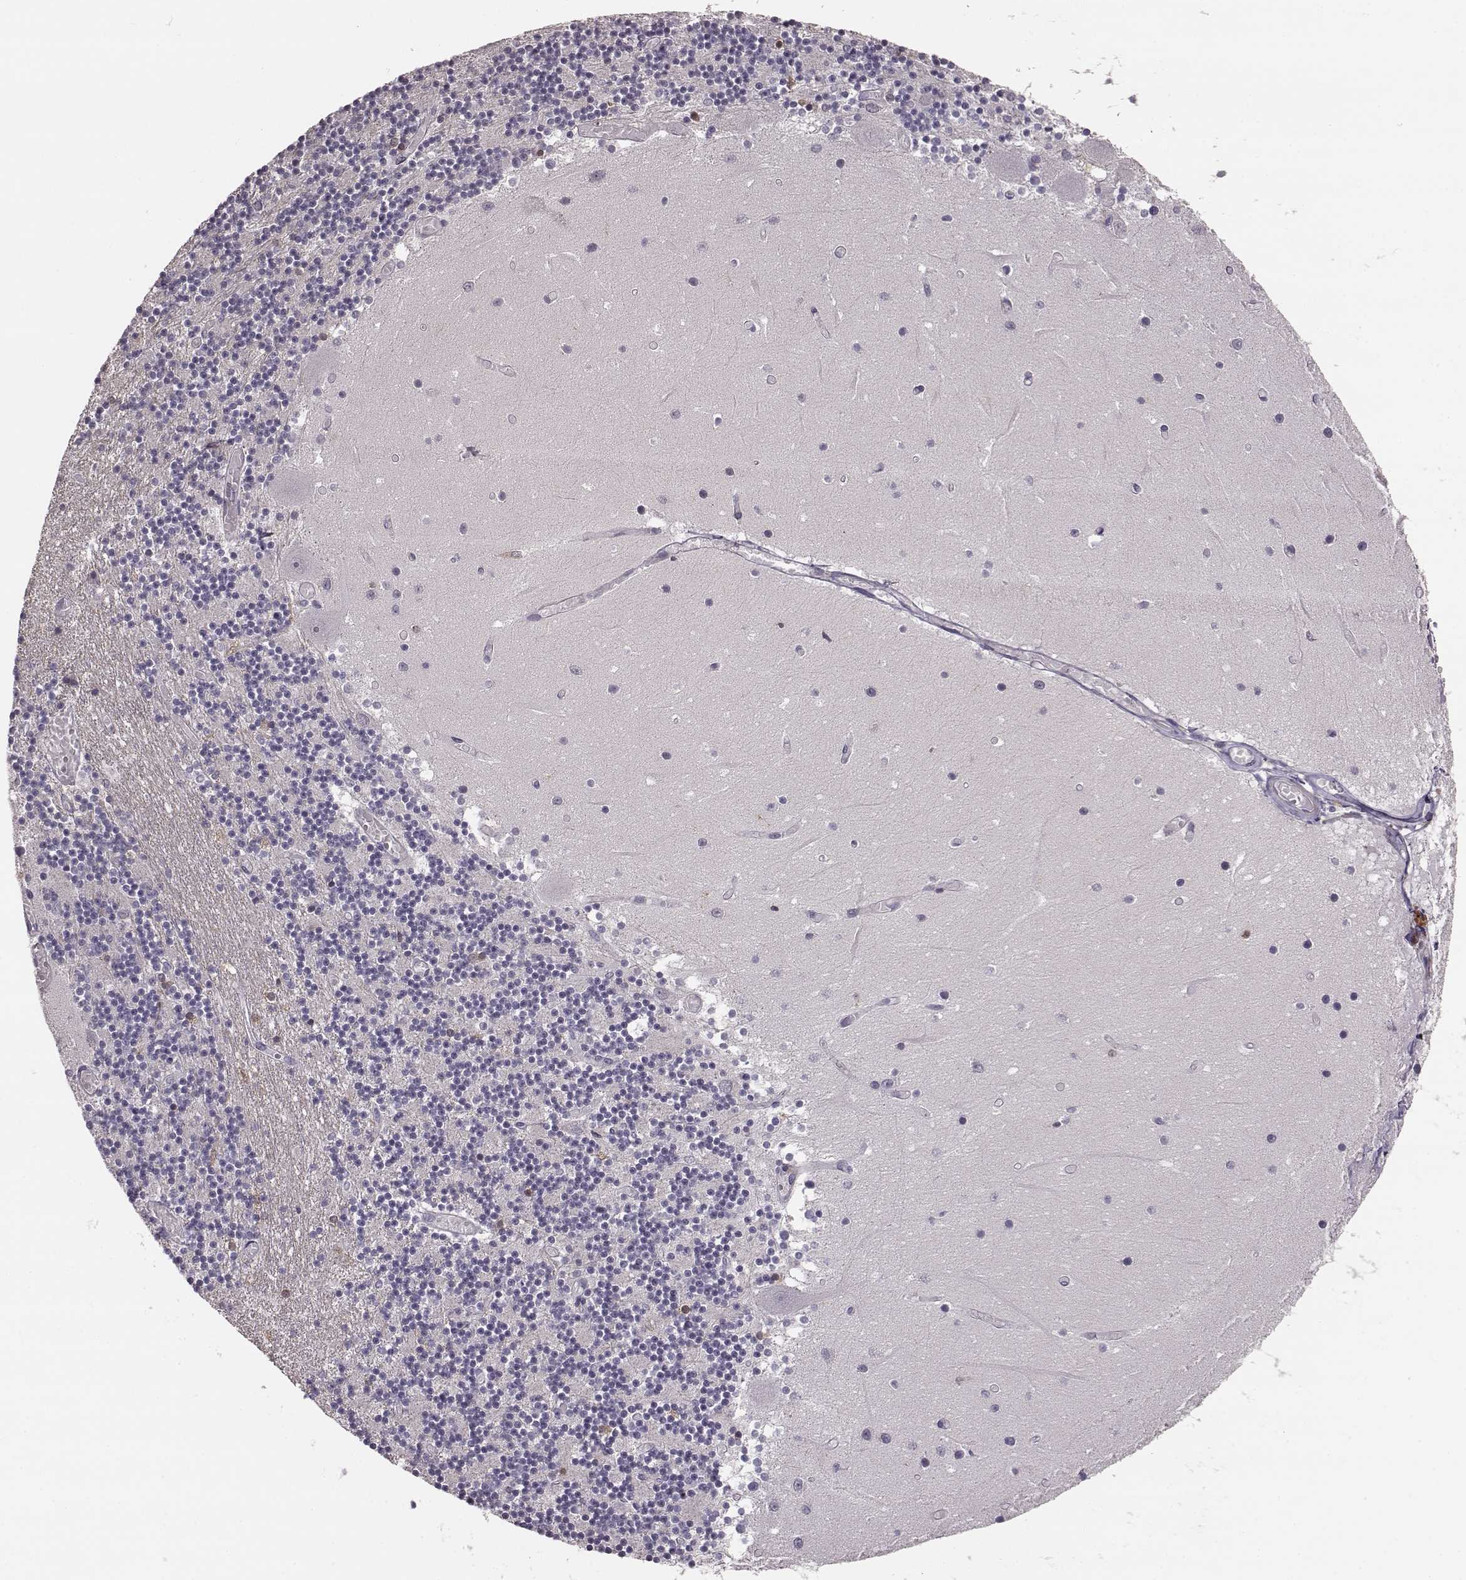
{"staining": {"intensity": "negative", "quantity": "none", "location": "none"}, "tissue": "cerebellum", "cell_type": "Cells in granular layer", "image_type": "normal", "snomed": [{"axis": "morphology", "description": "Normal tissue, NOS"}, {"axis": "topography", "description": "Cerebellum"}], "caption": "IHC photomicrograph of normal cerebellum stained for a protein (brown), which reveals no expression in cells in granular layer.", "gene": "GPR50", "patient": {"sex": "female", "age": 28}}